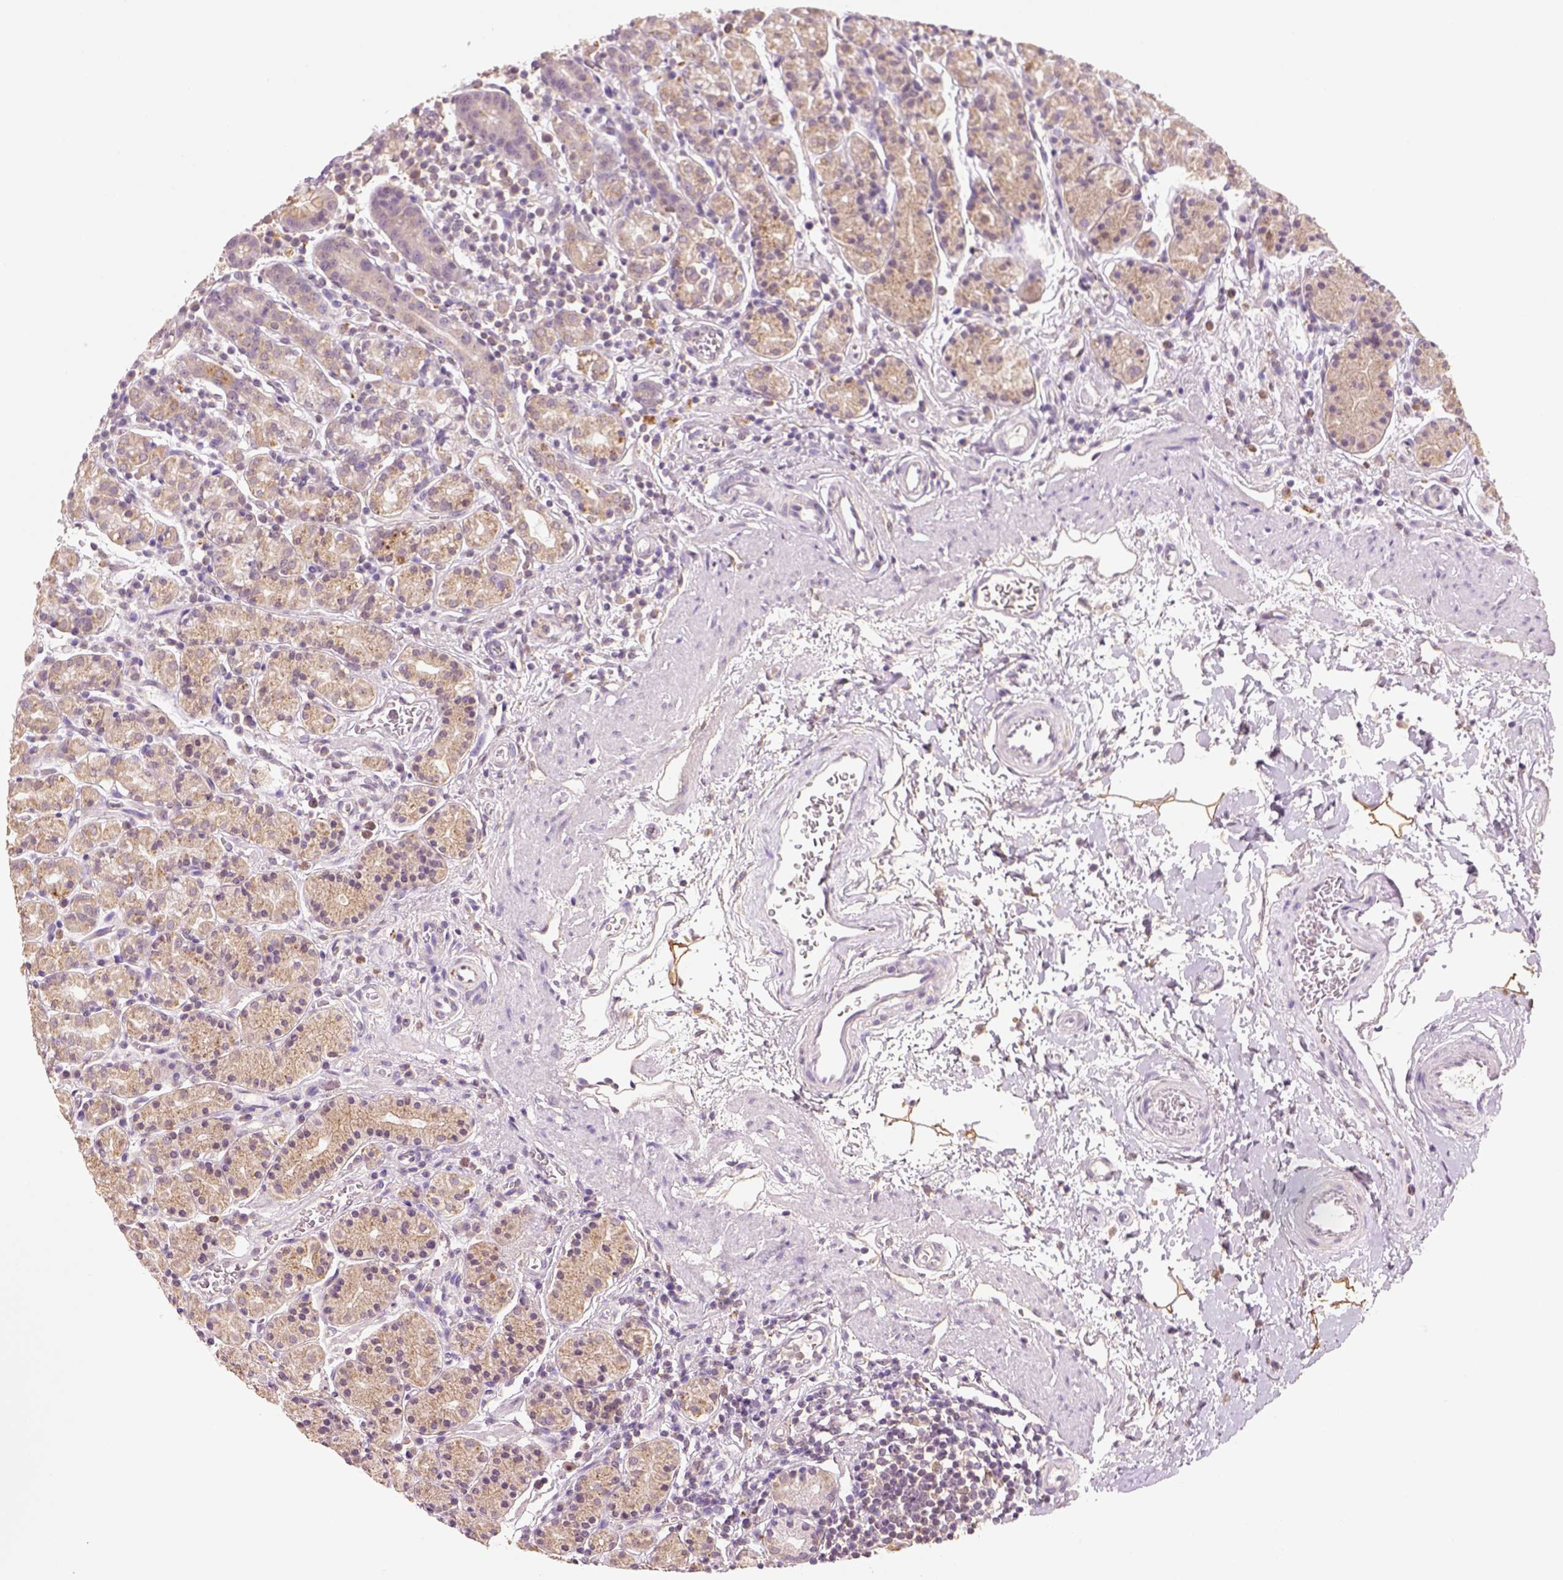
{"staining": {"intensity": "moderate", "quantity": ">75%", "location": "cytoplasmic/membranous"}, "tissue": "stomach", "cell_type": "Glandular cells", "image_type": "normal", "snomed": [{"axis": "morphology", "description": "Normal tissue, NOS"}, {"axis": "topography", "description": "Stomach, upper"}, {"axis": "topography", "description": "Stomach"}], "caption": "Immunohistochemistry (IHC) of benign human stomach reveals medium levels of moderate cytoplasmic/membranous positivity in about >75% of glandular cells.", "gene": "AP2B1", "patient": {"sex": "male", "age": 62}}